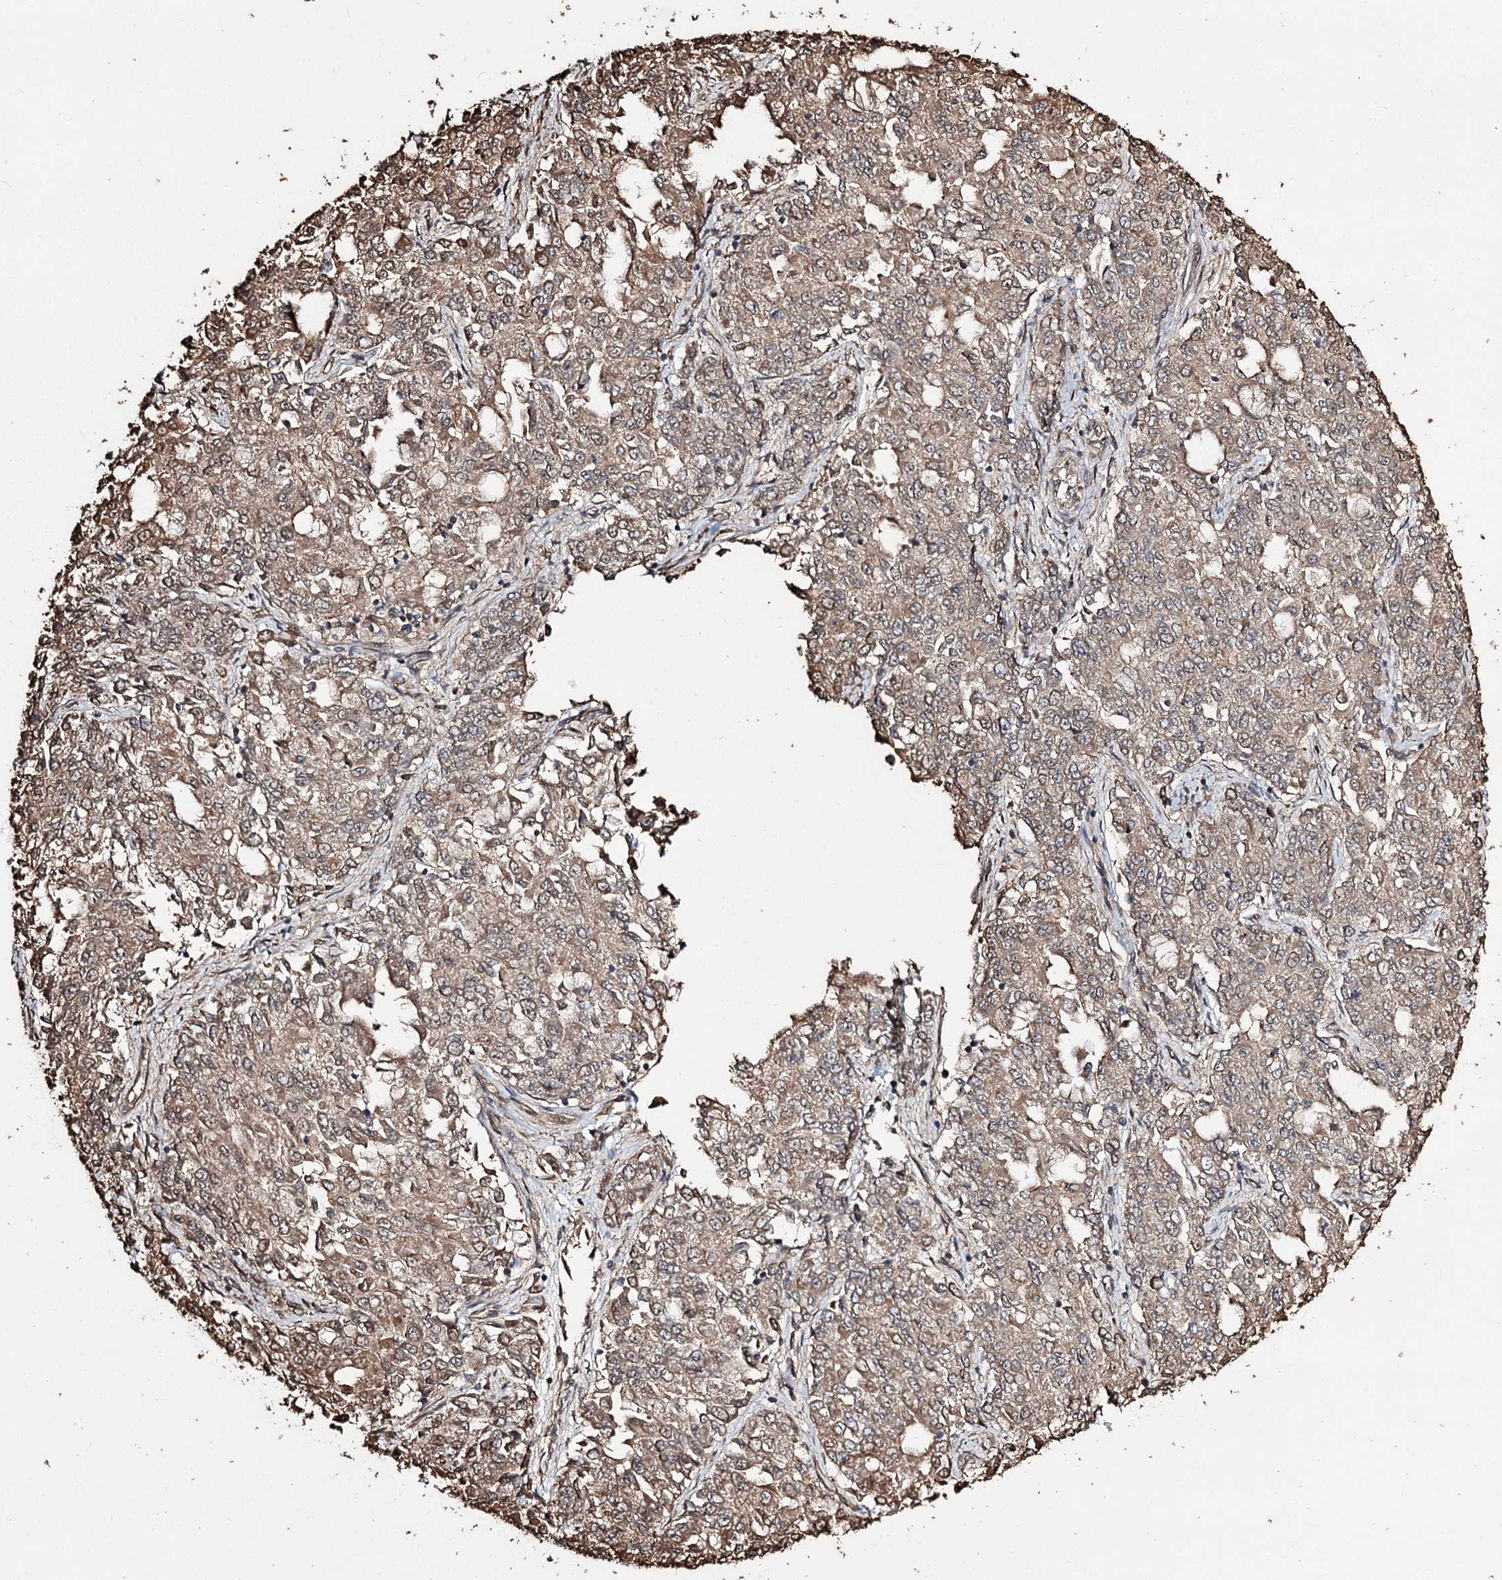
{"staining": {"intensity": "moderate", "quantity": ">75%", "location": "cytoplasmic/membranous"}, "tissue": "endometrial cancer", "cell_type": "Tumor cells", "image_type": "cancer", "snomed": [{"axis": "morphology", "description": "Adenocarcinoma, NOS"}, {"axis": "topography", "description": "Endometrium"}], "caption": "The immunohistochemical stain labels moderate cytoplasmic/membranous expression in tumor cells of endometrial adenocarcinoma tissue.", "gene": "PLCH1", "patient": {"sex": "female", "age": 50}}